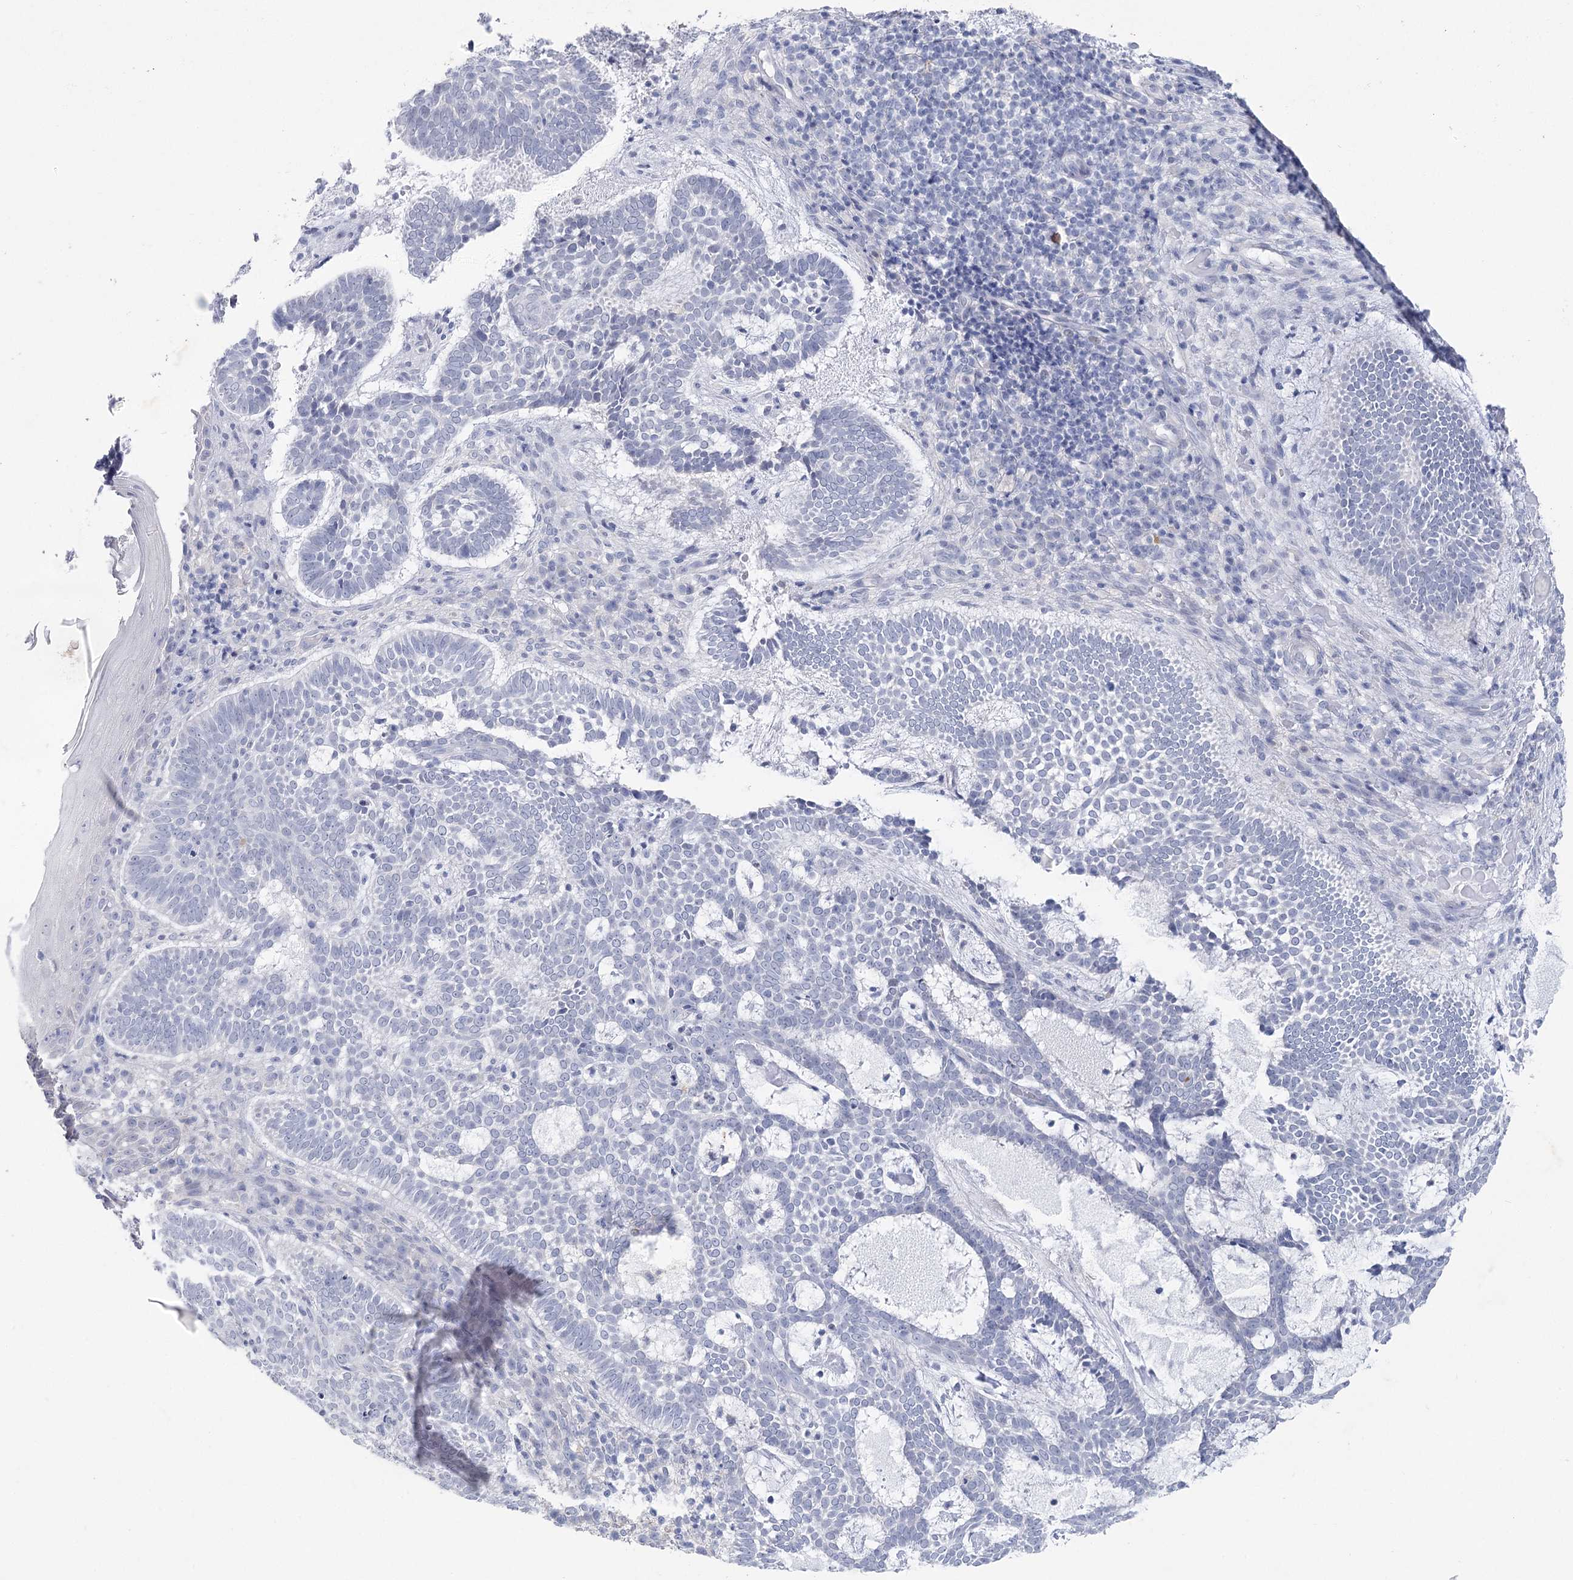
{"staining": {"intensity": "negative", "quantity": "none", "location": "none"}, "tissue": "skin cancer", "cell_type": "Tumor cells", "image_type": "cancer", "snomed": [{"axis": "morphology", "description": "Basal cell carcinoma"}, {"axis": "topography", "description": "Skin"}], "caption": "Tumor cells show no significant staining in skin cancer. (Stains: DAB (3,3'-diaminobenzidine) immunohistochemistry (IHC) with hematoxylin counter stain, Microscopy: brightfield microscopy at high magnification).", "gene": "CCDC88A", "patient": {"sex": "male", "age": 85}}